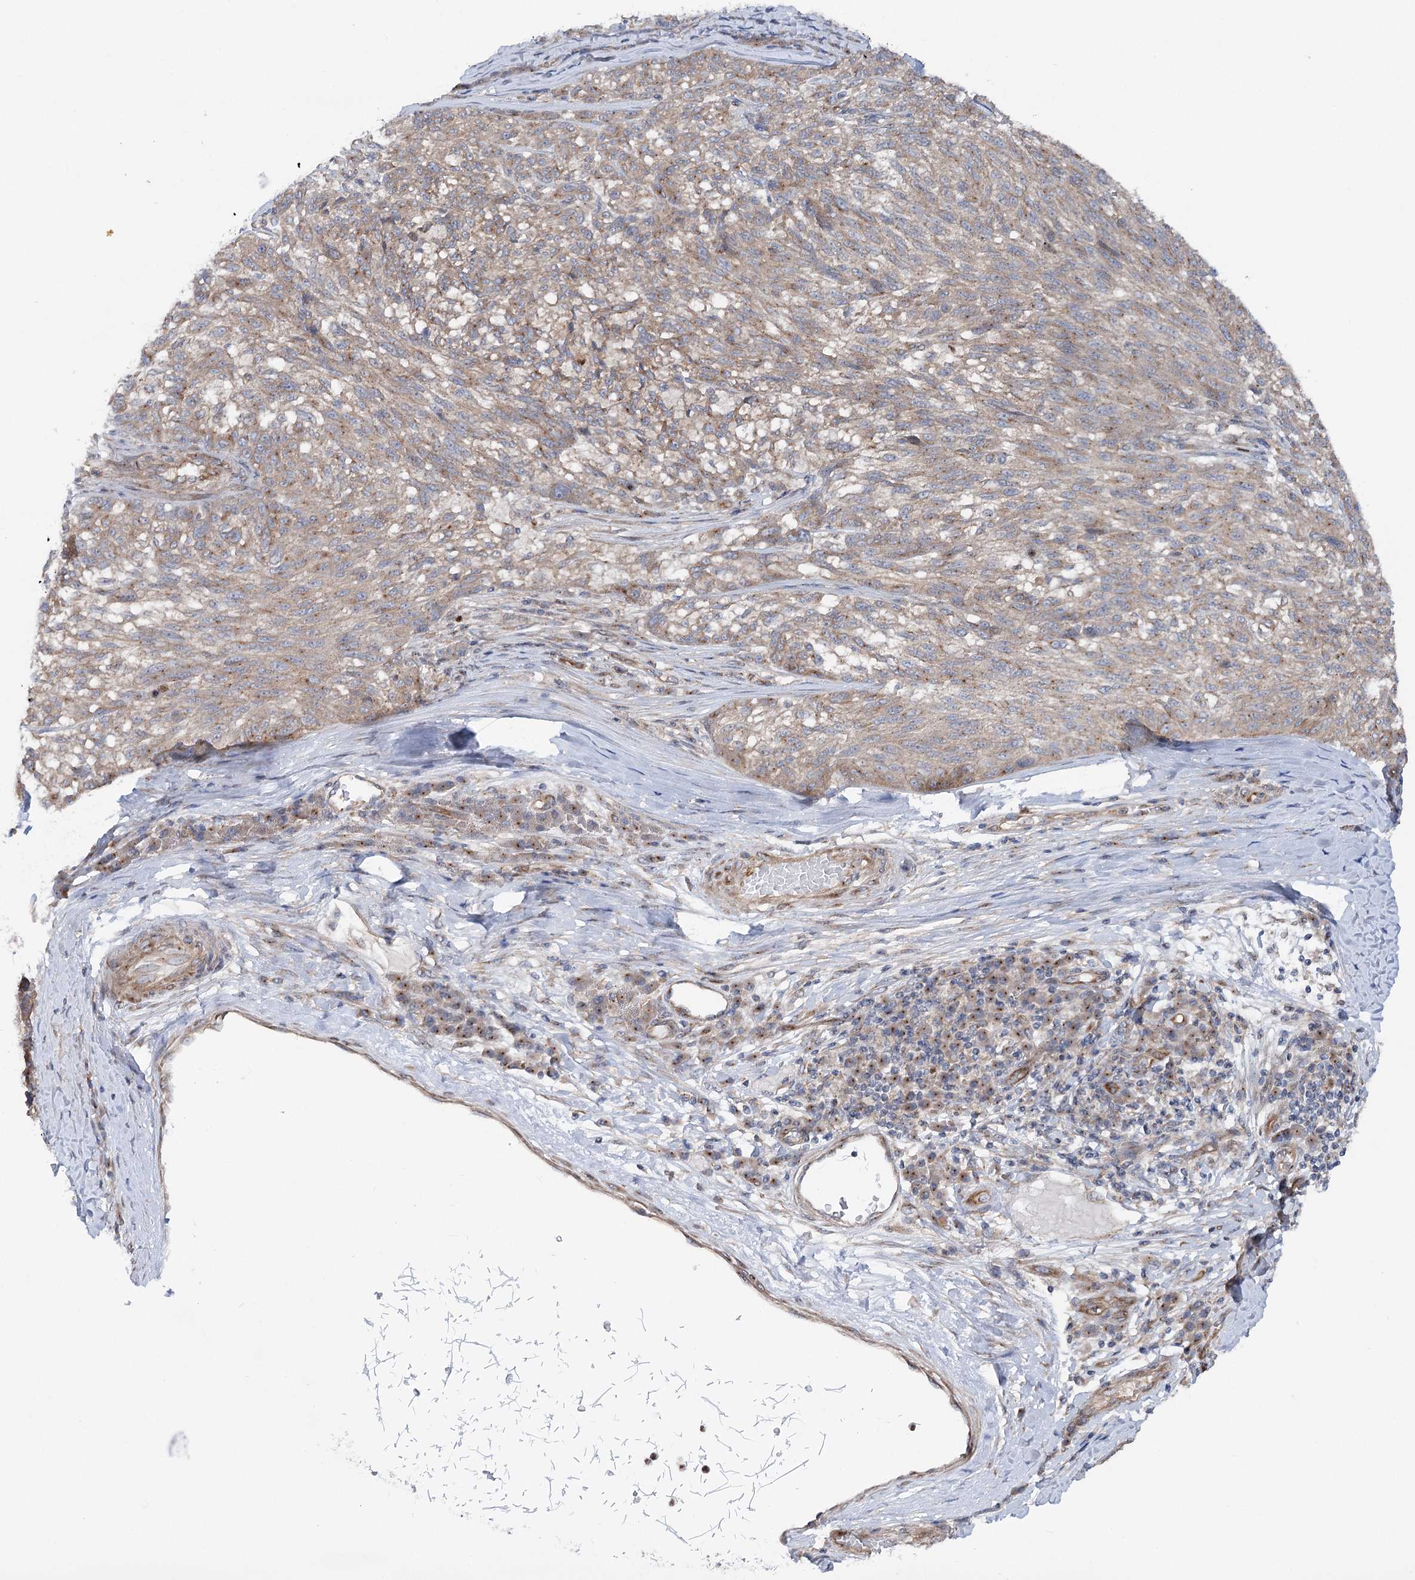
{"staining": {"intensity": "weak", "quantity": ">75%", "location": "cytoplasmic/membranous"}, "tissue": "melanoma", "cell_type": "Tumor cells", "image_type": "cancer", "snomed": [{"axis": "morphology", "description": "Malignant melanoma, NOS"}, {"axis": "topography", "description": "Skin"}], "caption": "Weak cytoplasmic/membranous protein positivity is identified in approximately >75% of tumor cells in melanoma. (DAB (3,3'-diaminobenzidine) IHC, brown staining for protein, blue staining for nuclei).", "gene": "SCN11A", "patient": {"sex": "male", "age": 53}}